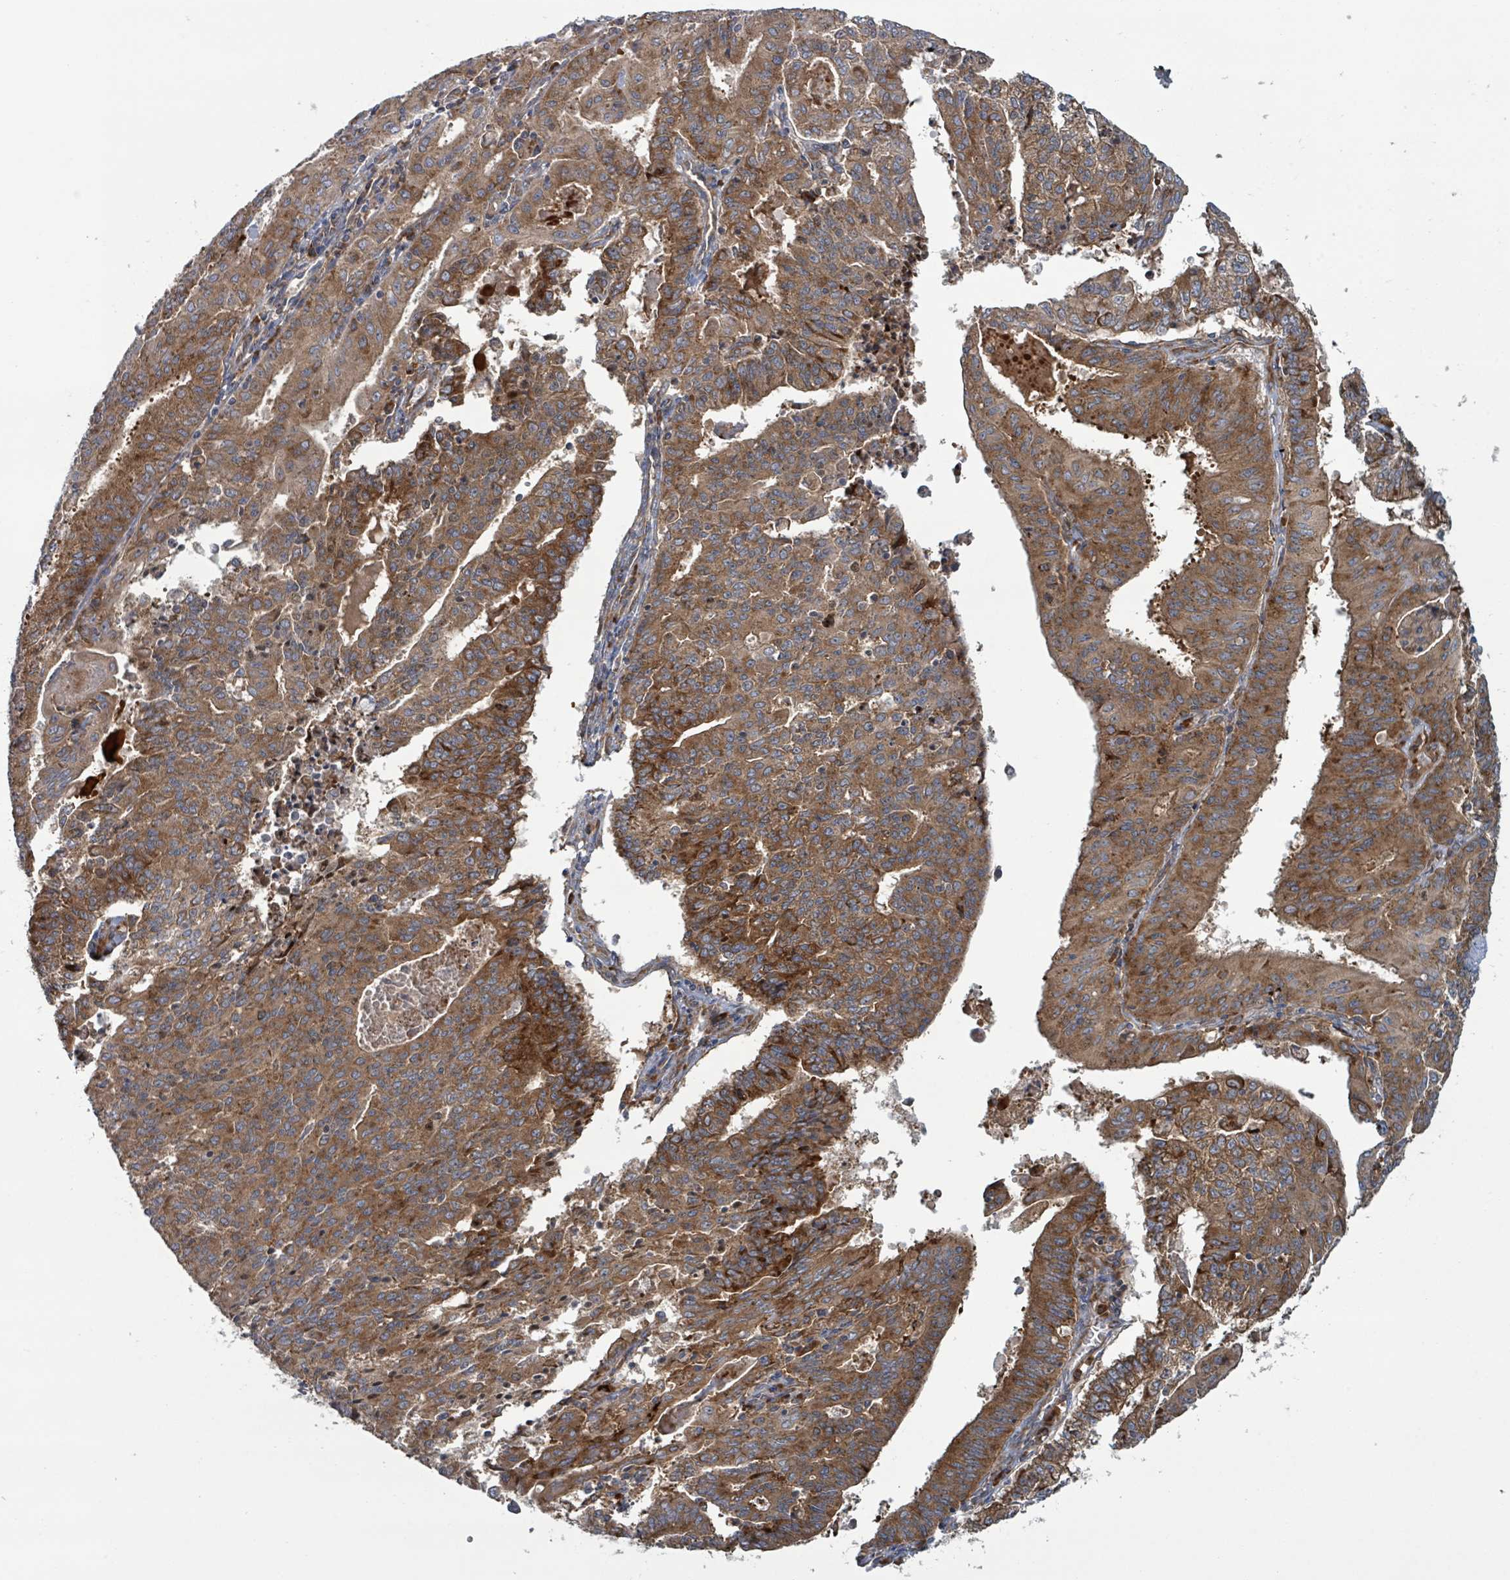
{"staining": {"intensity": "strong", "quantity": ">75%", "location": "cytoplasmic/membranous"}, "tissue": "endometrial cancer", "cell_type": "Tumor cells", "image_type": "cancer", "snomed": [{"axis": "morphology", "description": "Adenocarcinoma, NOS"}, {"axis": "topography", "description": "Endometrium"}], "caption": "IHC staining of endometrial cancer (adenocarcinoma), which demonstrates high levels of strong cytoplasmic/membranous staining in about >75% of tumor cells indicating strong cytoplasmic/membranous protein staining. The staining was performed using DAB (3,3'-diaminobenzidine) (brown) for protein detection and nuclei were counterstained in hematoxylin (blue).", "gene": "OR51E1", "patient": {"sex": "female", "age": 59}}